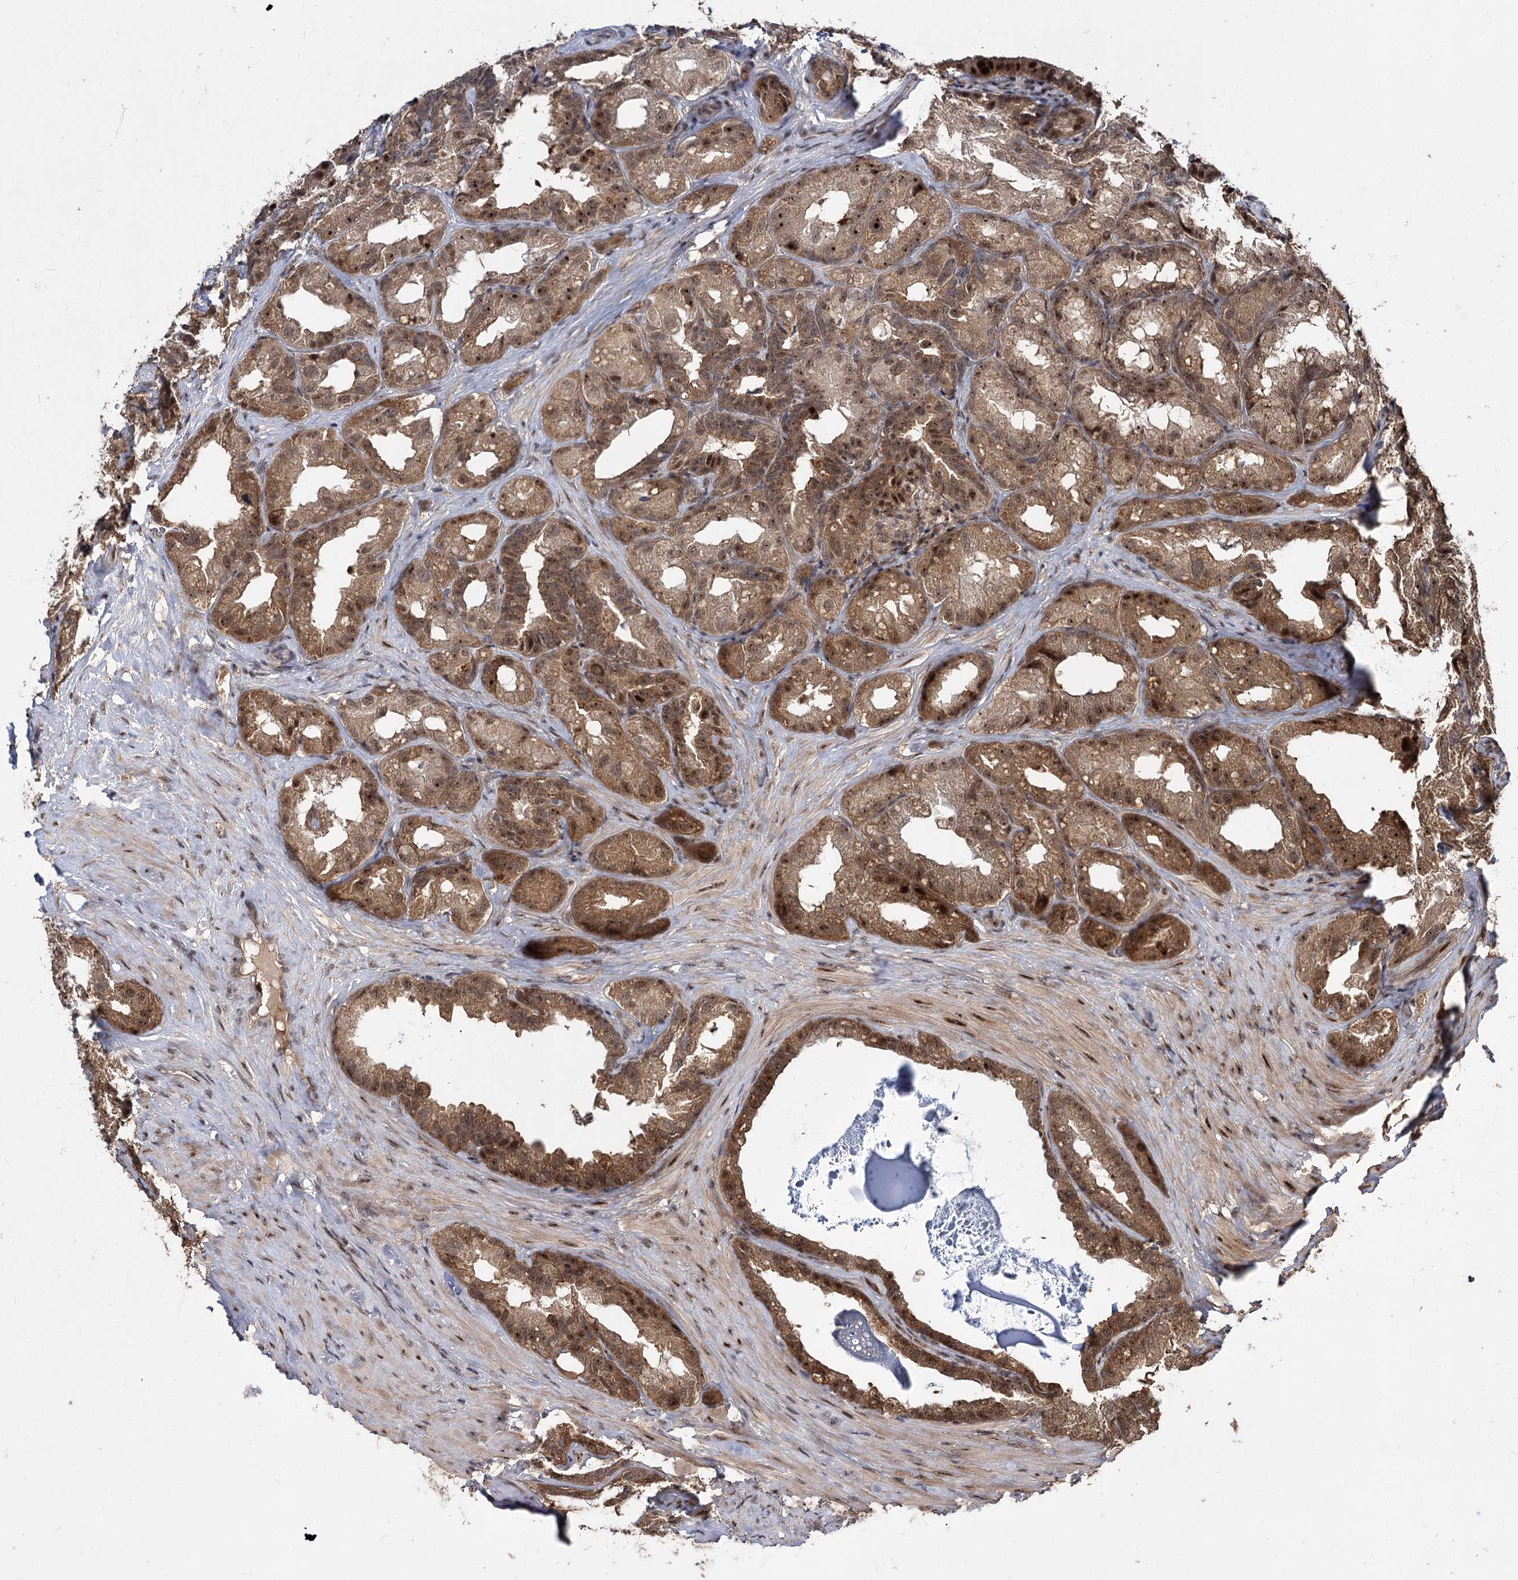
{"staining": {"intensity": "moderate", "quantity": ">75%", "location": "cytoplasmic/membranous,nuclear"}, "tissue": "seminal vesicle", "cell_type": "Glandular cells", "image_type": "normal", "snomed": [{"axis": "morphology", "description": "Normal tissue, NOS"}, {"axis": "topography", "description": "Seminal veicle"}], "caption": "Protein expression analysis of unremarkable human seminal vesicle reveals moderate cytoplasmic/membranous,nuclear expression in about >75% of glandular cells. (IHC, brightfield microscopy, high magnification).", "gene": "MKNK2", "patient": {"sex": "male", "age": 60}}